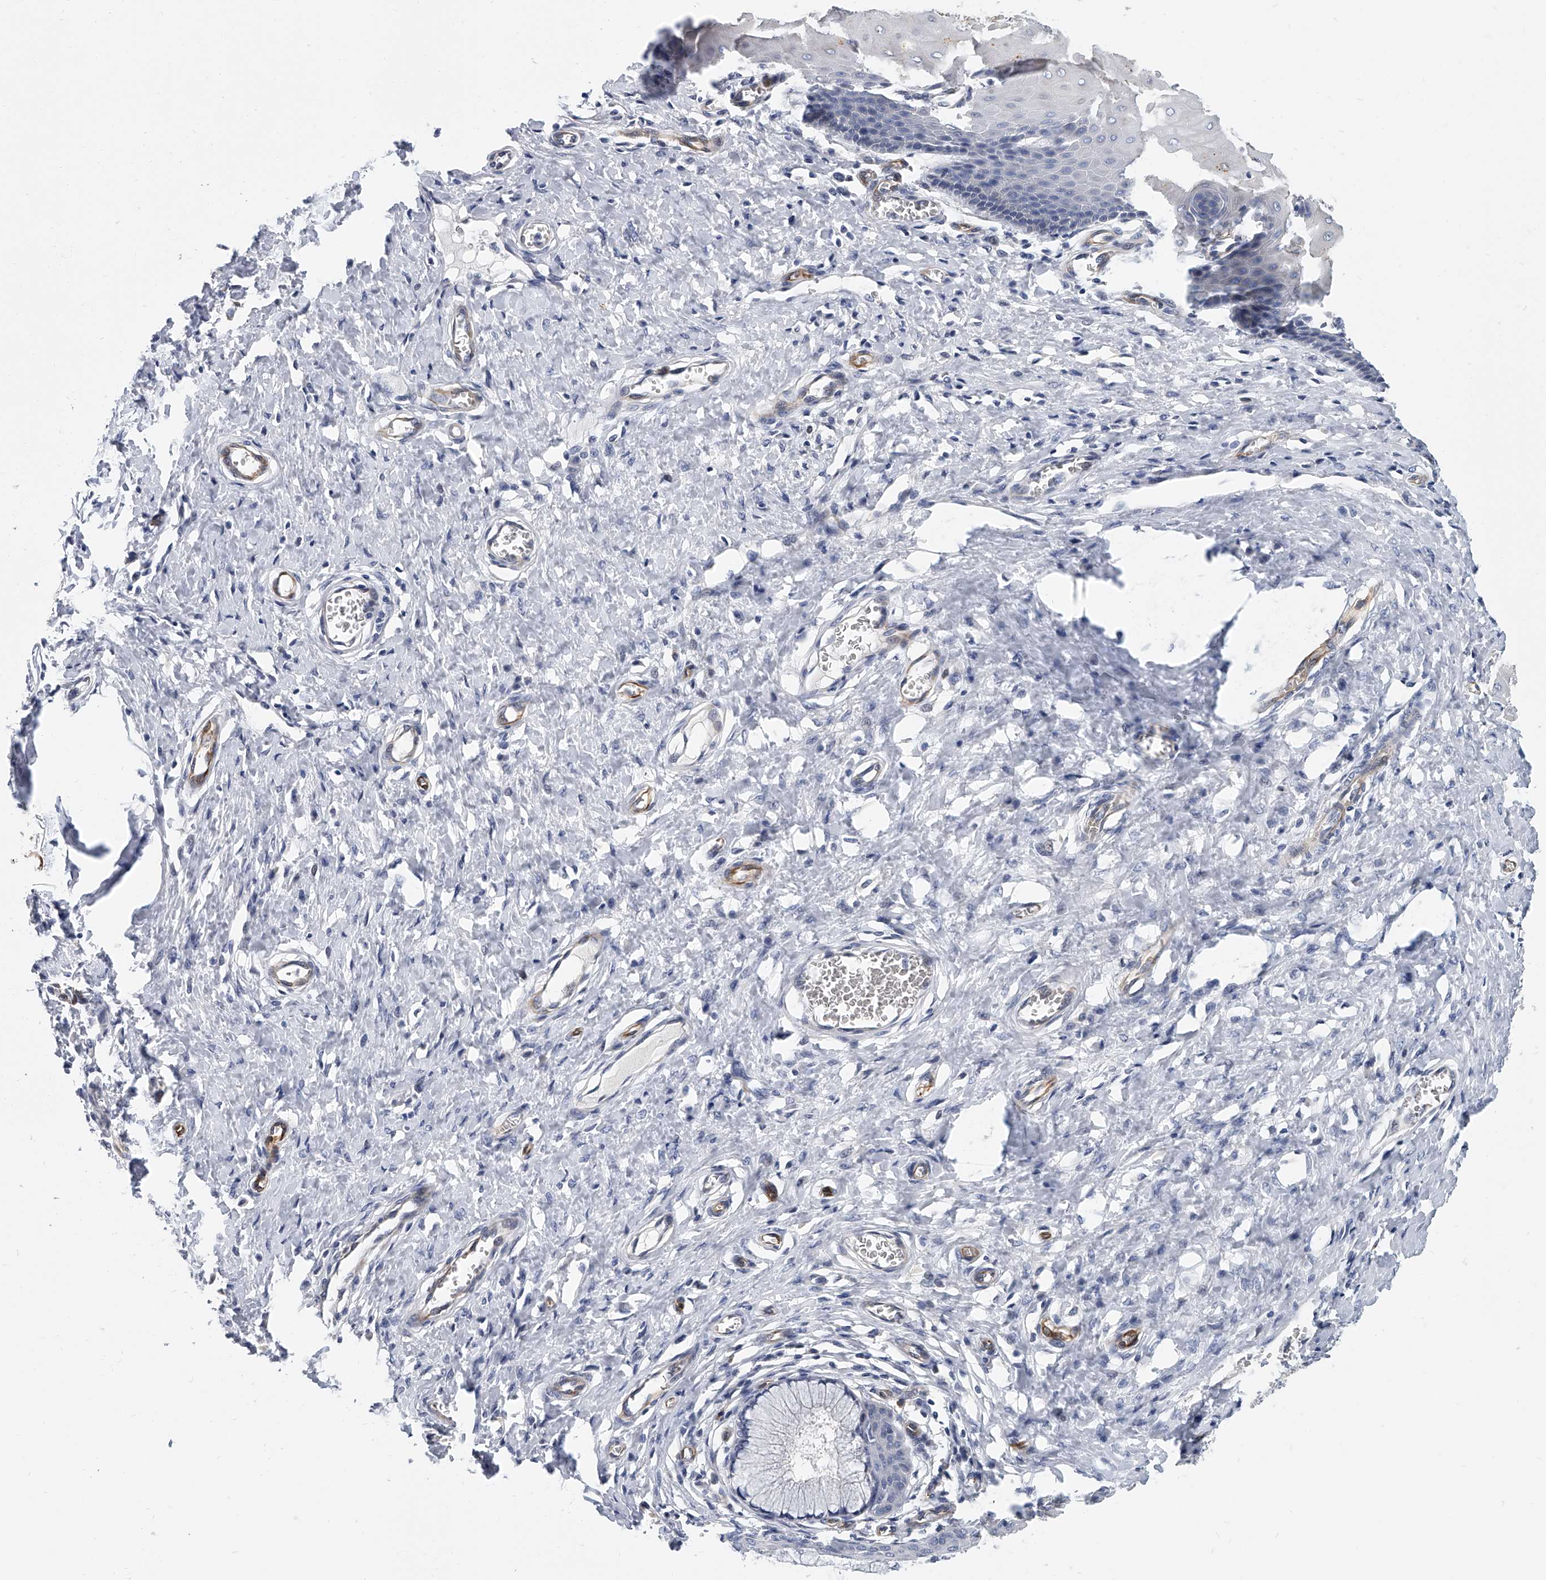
{"staining": {"intensity": "negative", "quantity": "none", "location": "none"}, "tissue": "cervix", "cell_type": "Glandular cells", "image_type": "normal", "snomed": [{"axis": "morphology", "description": "Normal tissue, NOS"}, {"axis": "topography", "description": "Cervix"}], "caption": "Cervix stained for a protein using immunohistochemistry (IHC) displays no positivity glandular cells.", "gene": "KIRREL1", "patient": {"sex": "female", "age": 55}}